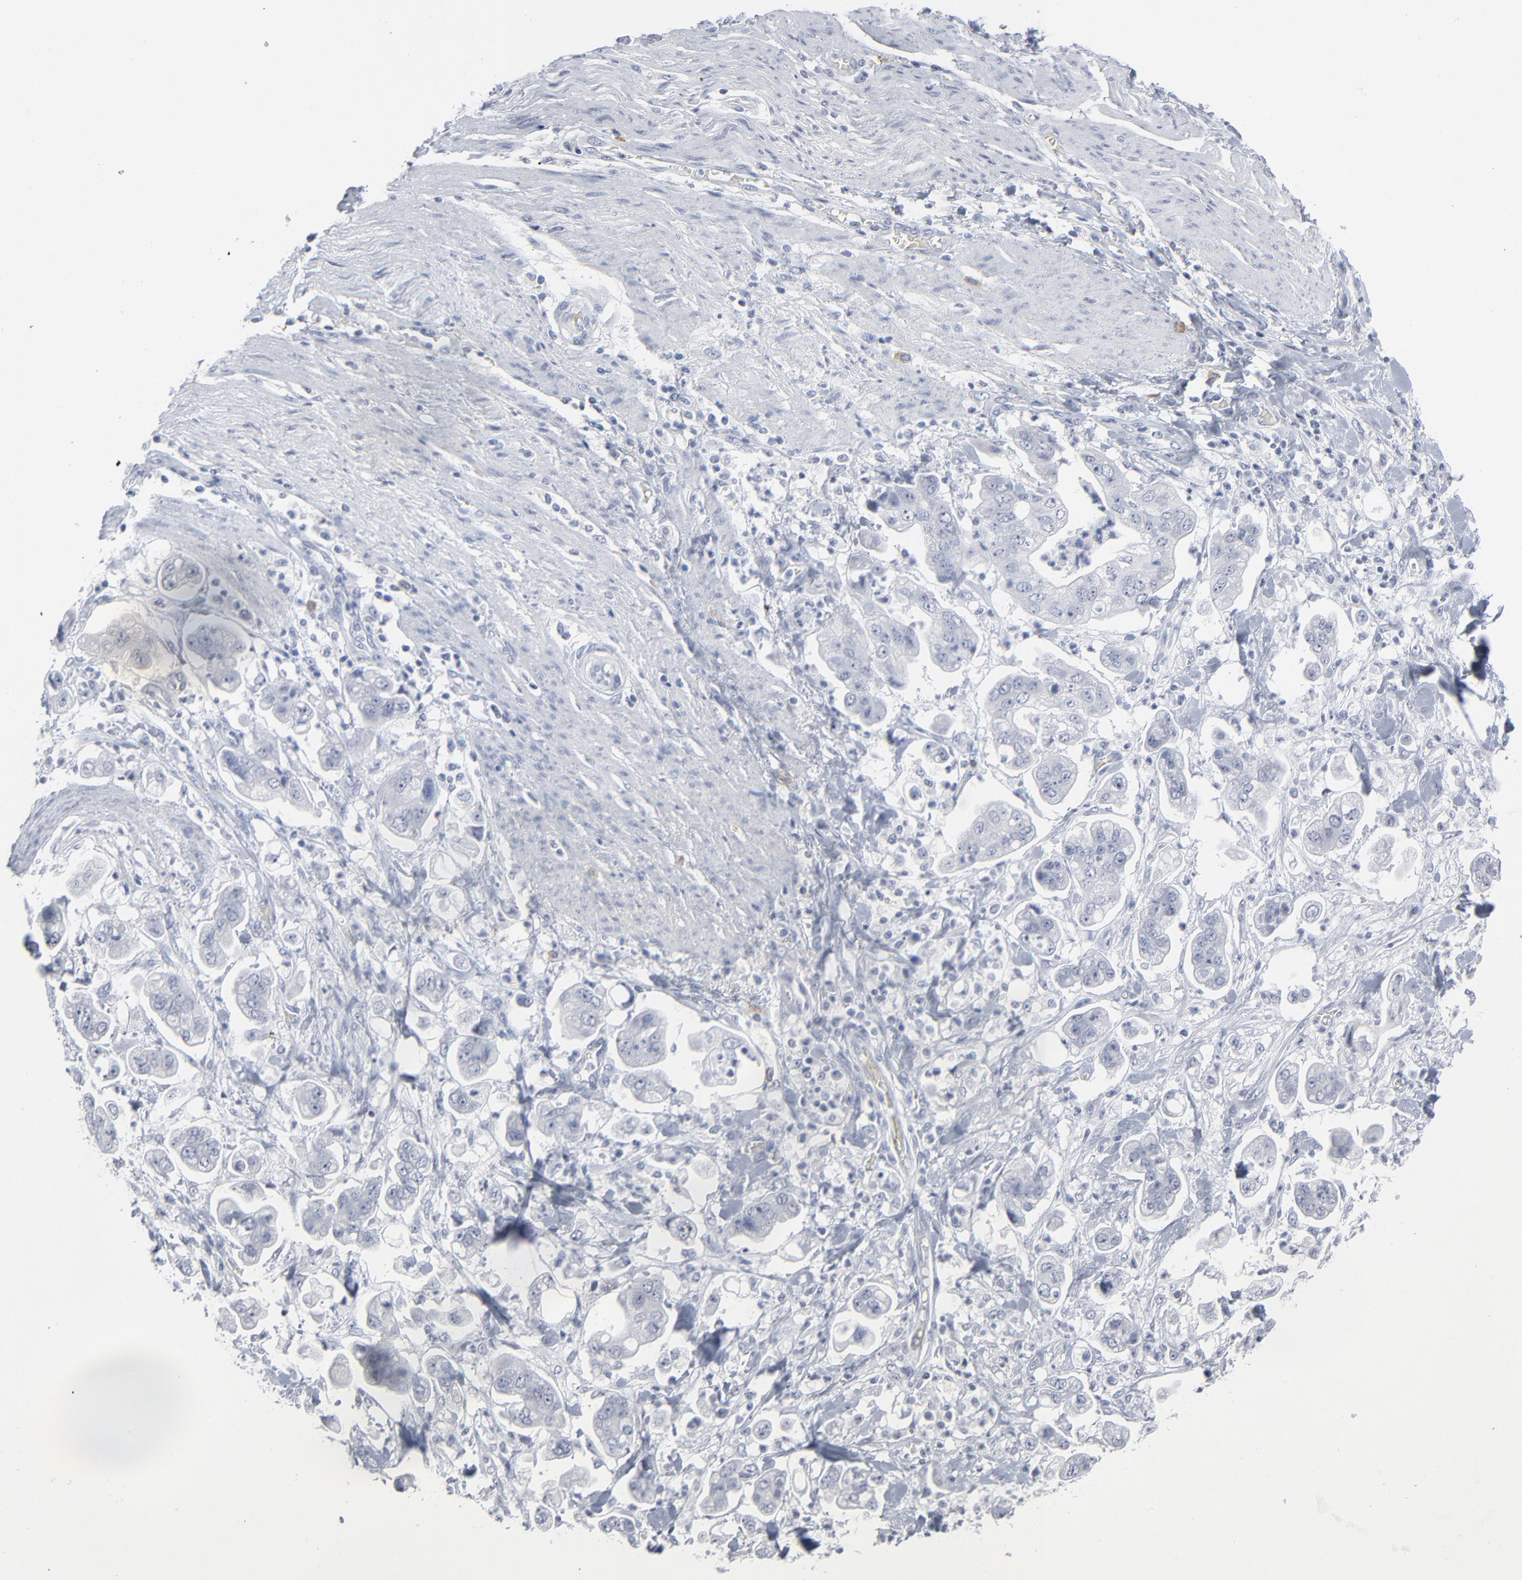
{"staining": {"intensity": "negative", "quantity": "none", "location": "none"}, "tissue": "stomach cancer", "cell_type": "Tumor cells", "image_type": "cancer", "snomed": [{"axis": "morphology", "description": "Adenocarcinoma, NOS"}, {"axis": "topography", "description": "Stomach"}], "caption": "Adenocarcinoma (stomach) was stained to show a protein in brown. There is no significant staining in tumor cells.", "gene": "PAGE1", "patient": {"sex": "male", "age": 62}}